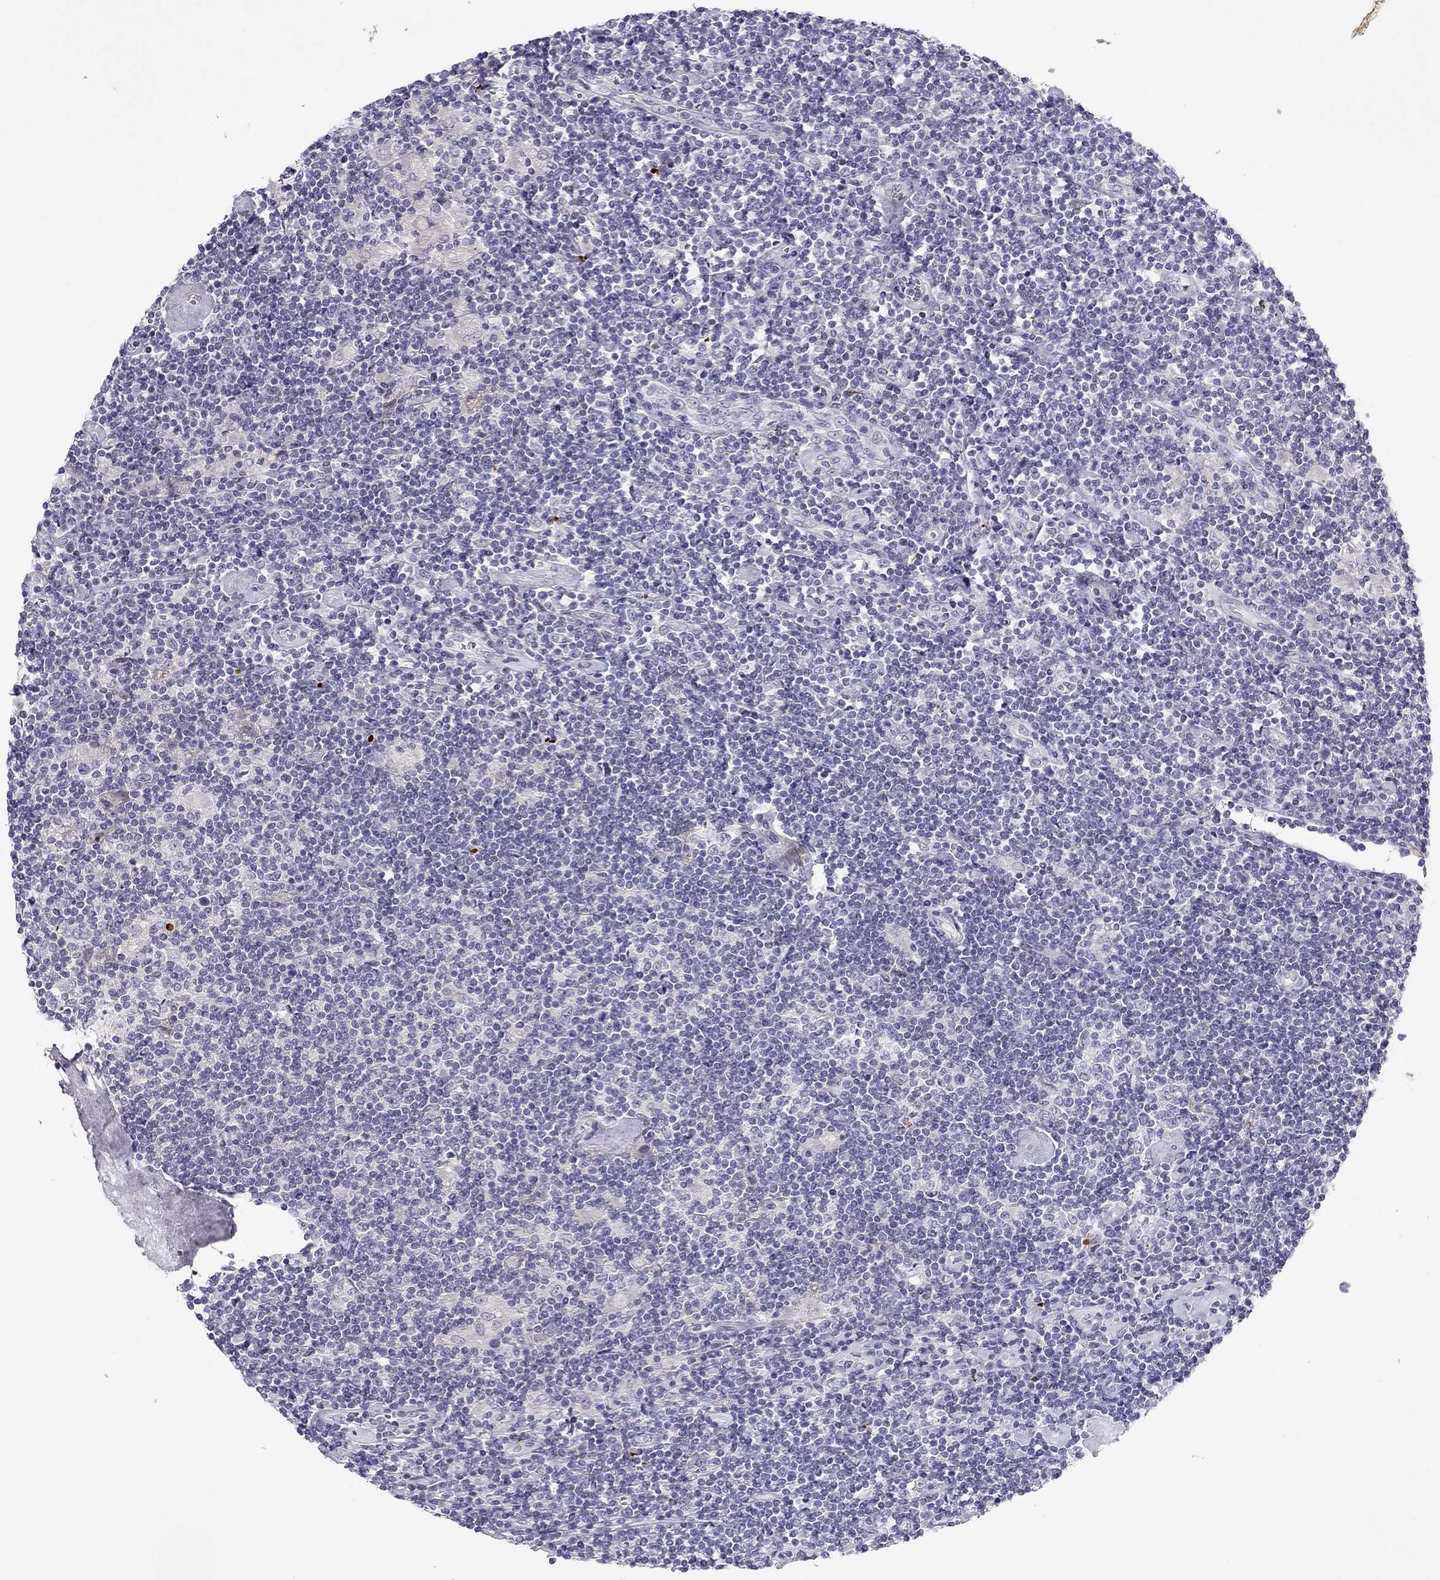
{"staining": {"intensity": "negative", "quantity": "none", "location": "none"}, "tissue": "lymphoma", "cell_type": "Tumor cells", "image_type": "cancer", "snomed": [{"axis": "morphology", "description": "Hodgkin's disease, NOS"}, {"axis": "topography", "description": "Lymph node"}], "caption": "Immunohistochemistry (IHC) of human Hodgkin's disease exhibits no positivity in tumor cells. Brightfield microscopy of immunohistochemistry (IHC) stained with DAB (brown) and hematoxylin (blue), captured at high magnification.", "gene": "SLC6A4", "patient": {"sex": "male", "age": 40}}